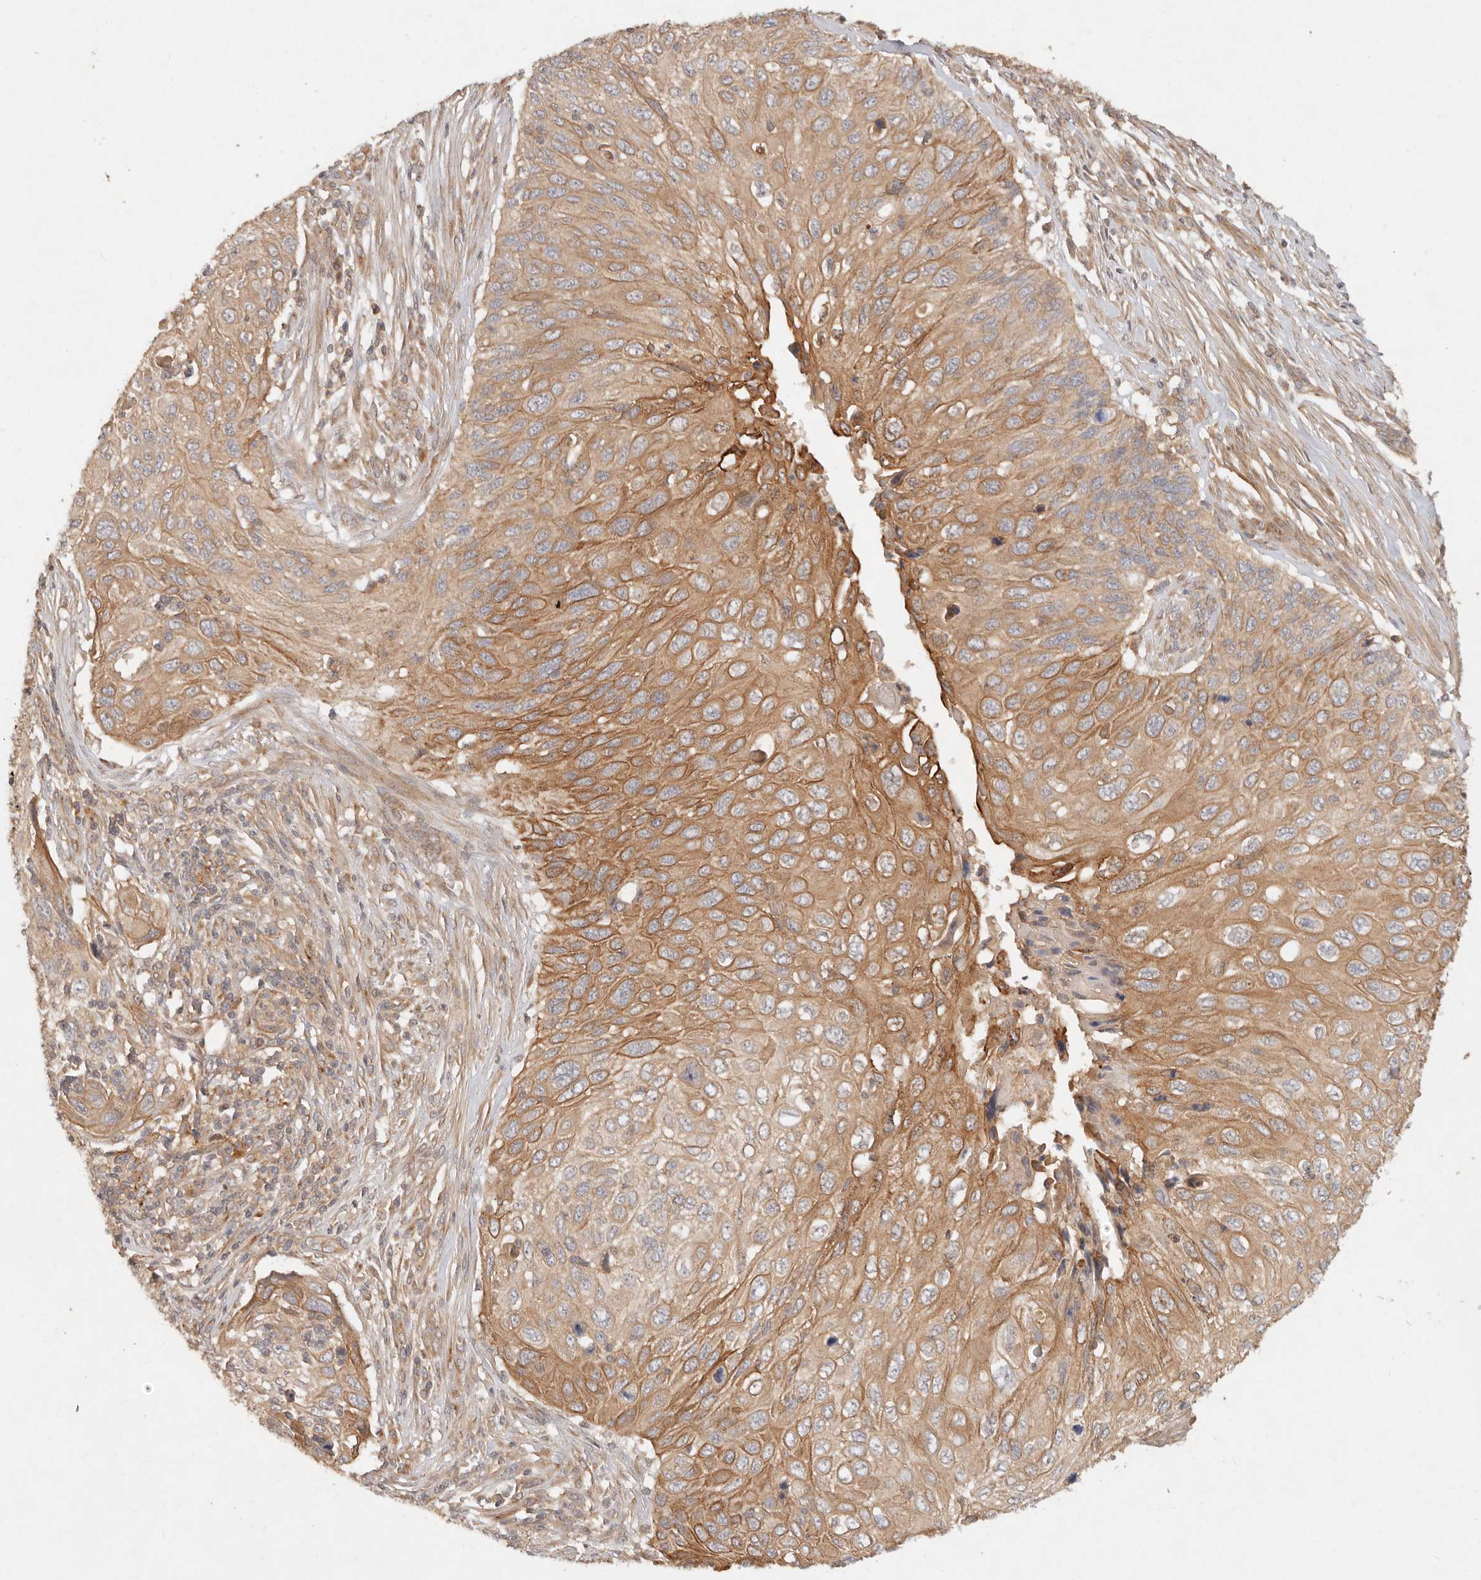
{"staining": {"intensity": "moderate", "quantity": ">75%", "location": "cytoplasmic/membranous"}, "tissue": "cervical cancer", "cell_type": "Tumor cells", "image_type": "cancer", "snomed": [{"axis": "morphology", "description": "Squamous cell carcinoma, NOS"}, {"axis": "topography", "description": "Cervix"}], "caption": "Immunohistochemistry (IHC) (DAB) staining of human cervical cancer demonstrates moderate cytoplasmic/membranous protein positivity in approximately >75% of tumor cells.", "gene": "HECTD3", "patient": {"sex": "female", "age": 70}}